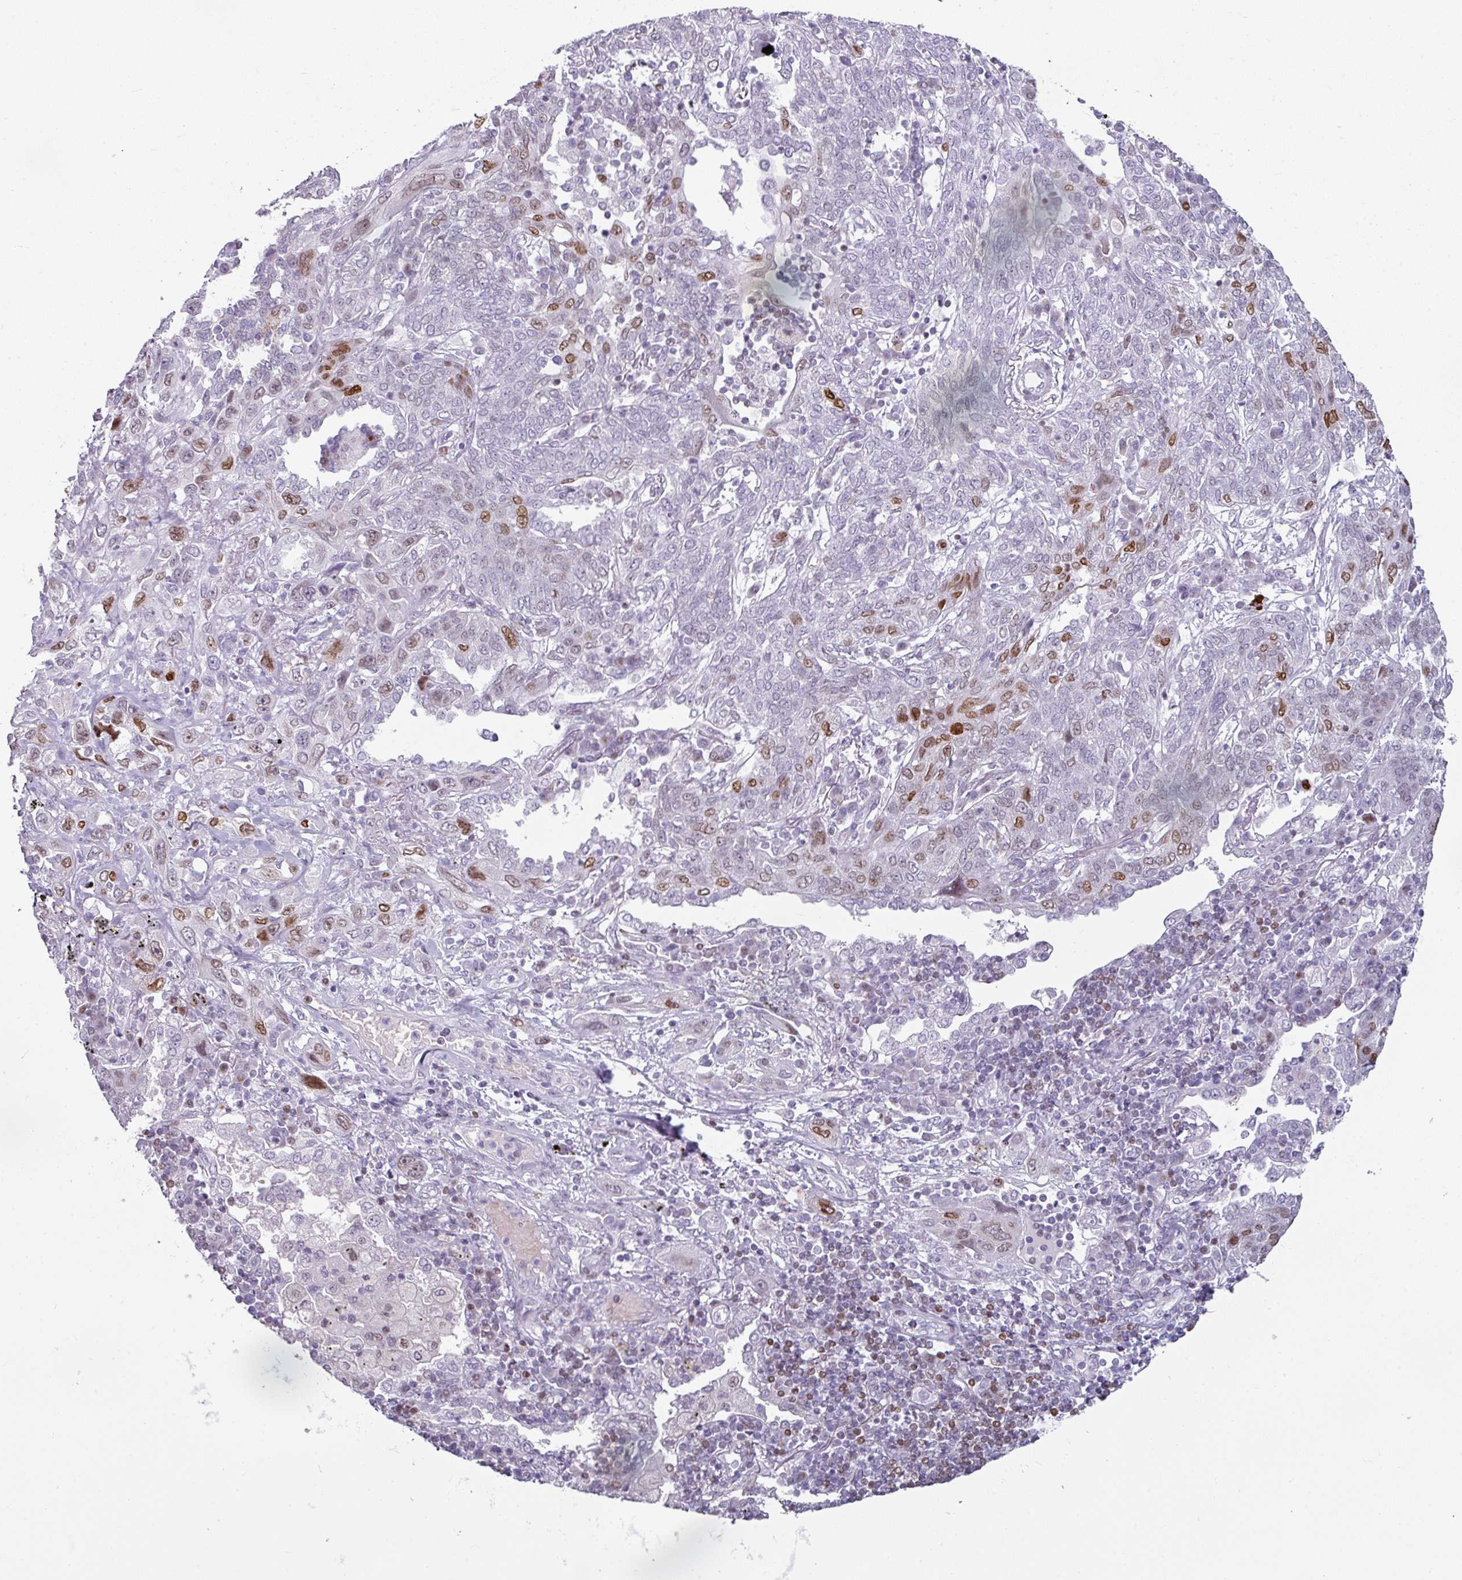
{"staining": {"intensity": "moderate", "quantity": "25%-75%", "location": "nuclear"}, "tissue": "lung cancer", "cell_type": "Tumor cells", "image_type": "cancer", "snomed": [{"axis": "morphology", "description": "Squamous cell carcinoma, NOS"}, {"axis": "topography", "description": "Lung"}], "caption": "Immunohistochemistry (IHC) of human lung cancer reveals medium levels of moderate nuclear staining in approximately 25%-75% of tumor cells. (IHC, brightfield microscopy, high magnification).", "gene": "SYT8", "patient": {"sex": "female", "age": 70}}